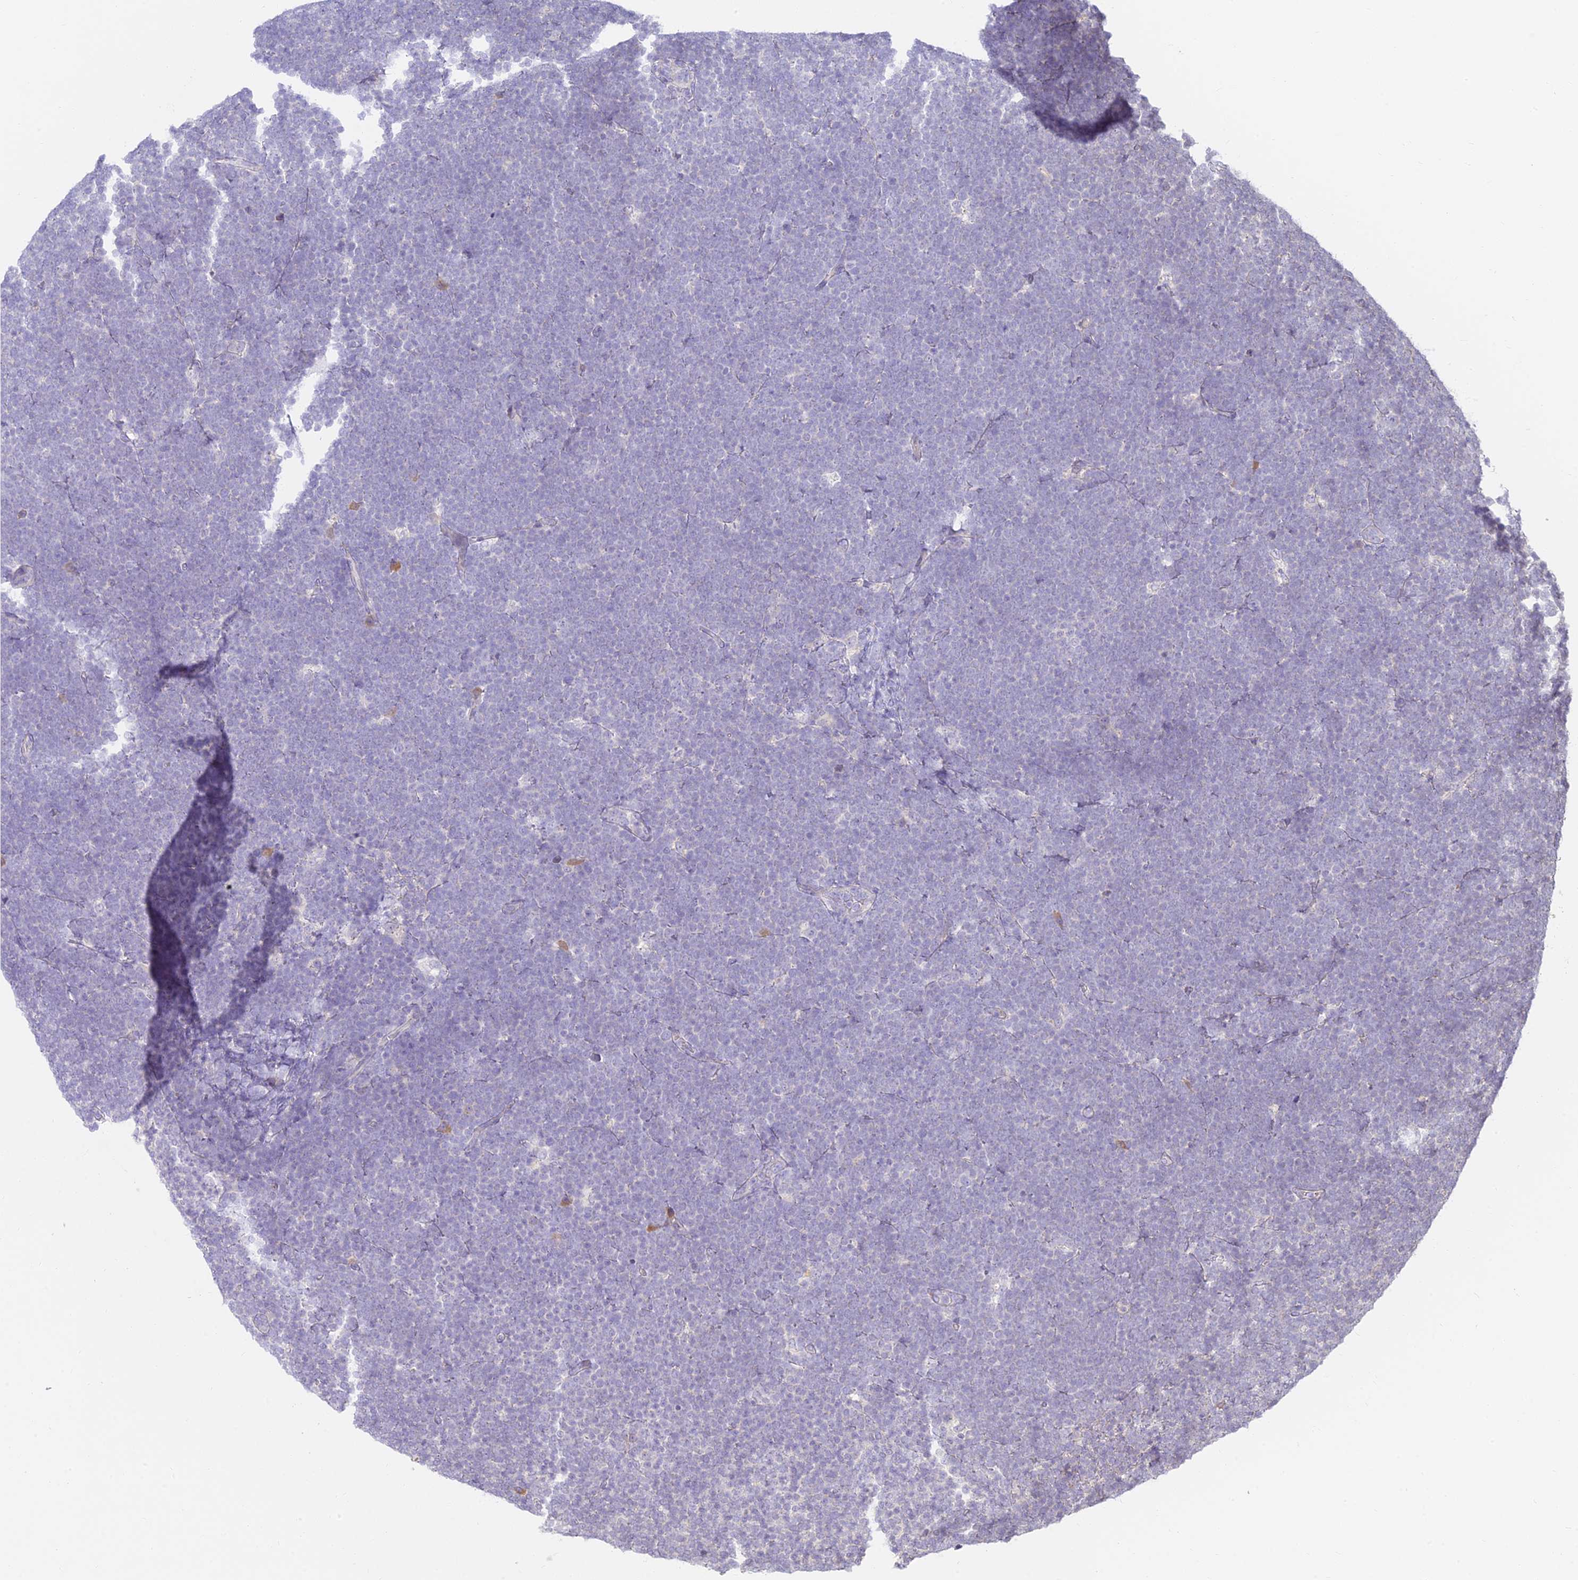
{"staining": {"intensity": "negative", "quantity": "none", "location": "none"}, "tissue": "lymphoma", "cell_type": "Tumor cells", "image_type": "cancer", "snomed": [{"axis": "morphology", "description": "Malignant lymphoma, non-Hodgkin's type, High grade"}, {"axis": "topography", "description": "Lymph node"}], "caption": "Immunohistochemistry (IHC) of lymphoma shows no positivity in tumor cells.", "gene": "TMEM40", "patient": {"sex": "male", "age": 13}}